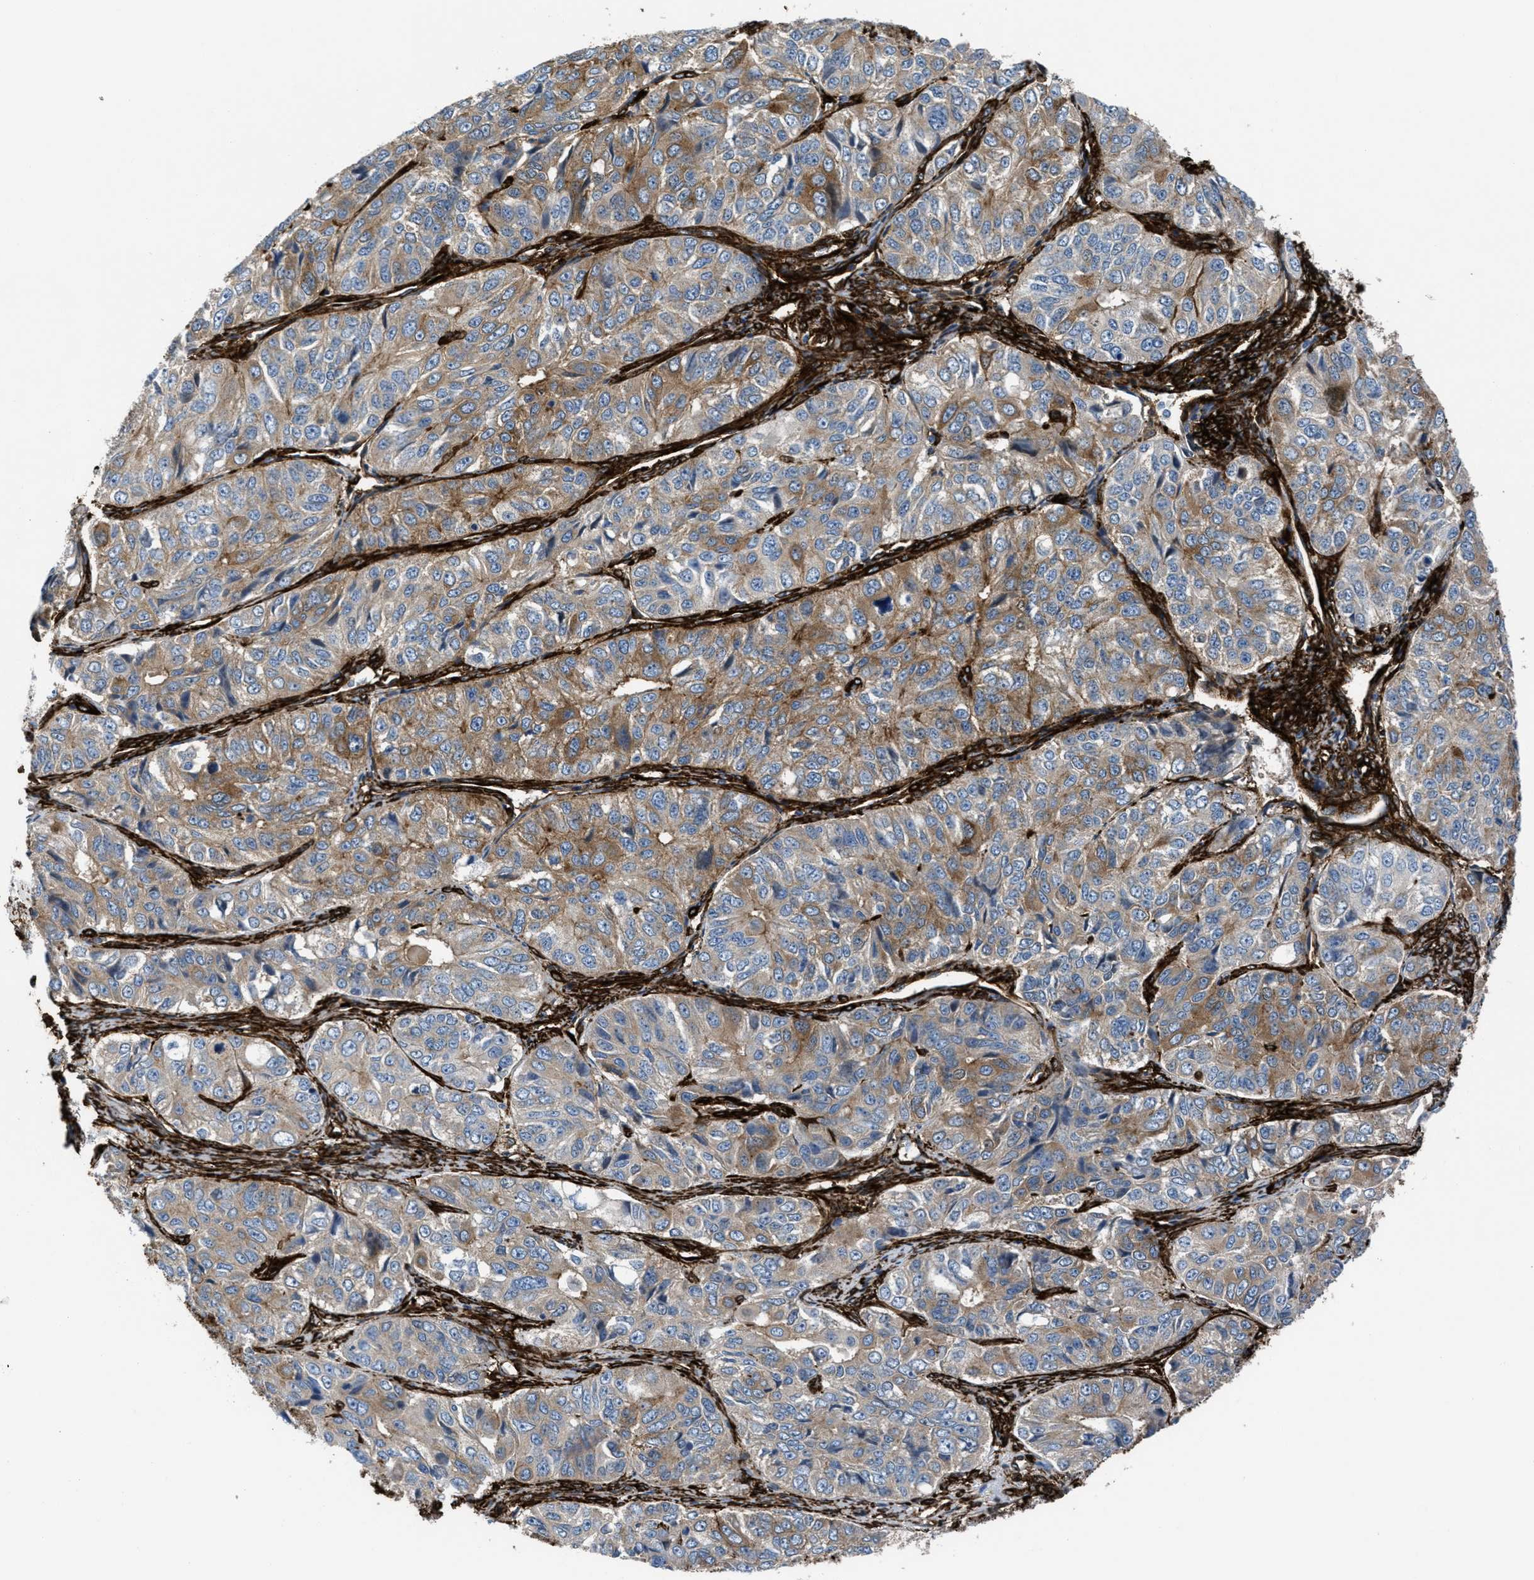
{"staining": {"intensity": "moderate", "quantity": ">75%", "location": "cytoplasmic/membranous"}, "tissue": "ovarian cancer", "cell_type": "Tumor cells", "image_type": "cancer", "snomed": [{"axis": "morphology", "description": "Carcinoma, endometroid"}, {"axis": "topography", "description": "Ovary"}], "caption": "Ovarian cancer was stained to show a protein in brown. There is medium levels of moderate cytoplasmic/membranous staining in about >75% of tumor cells.", "gene": "CALD1", "patient": {"sex": "female", "age": 51}}